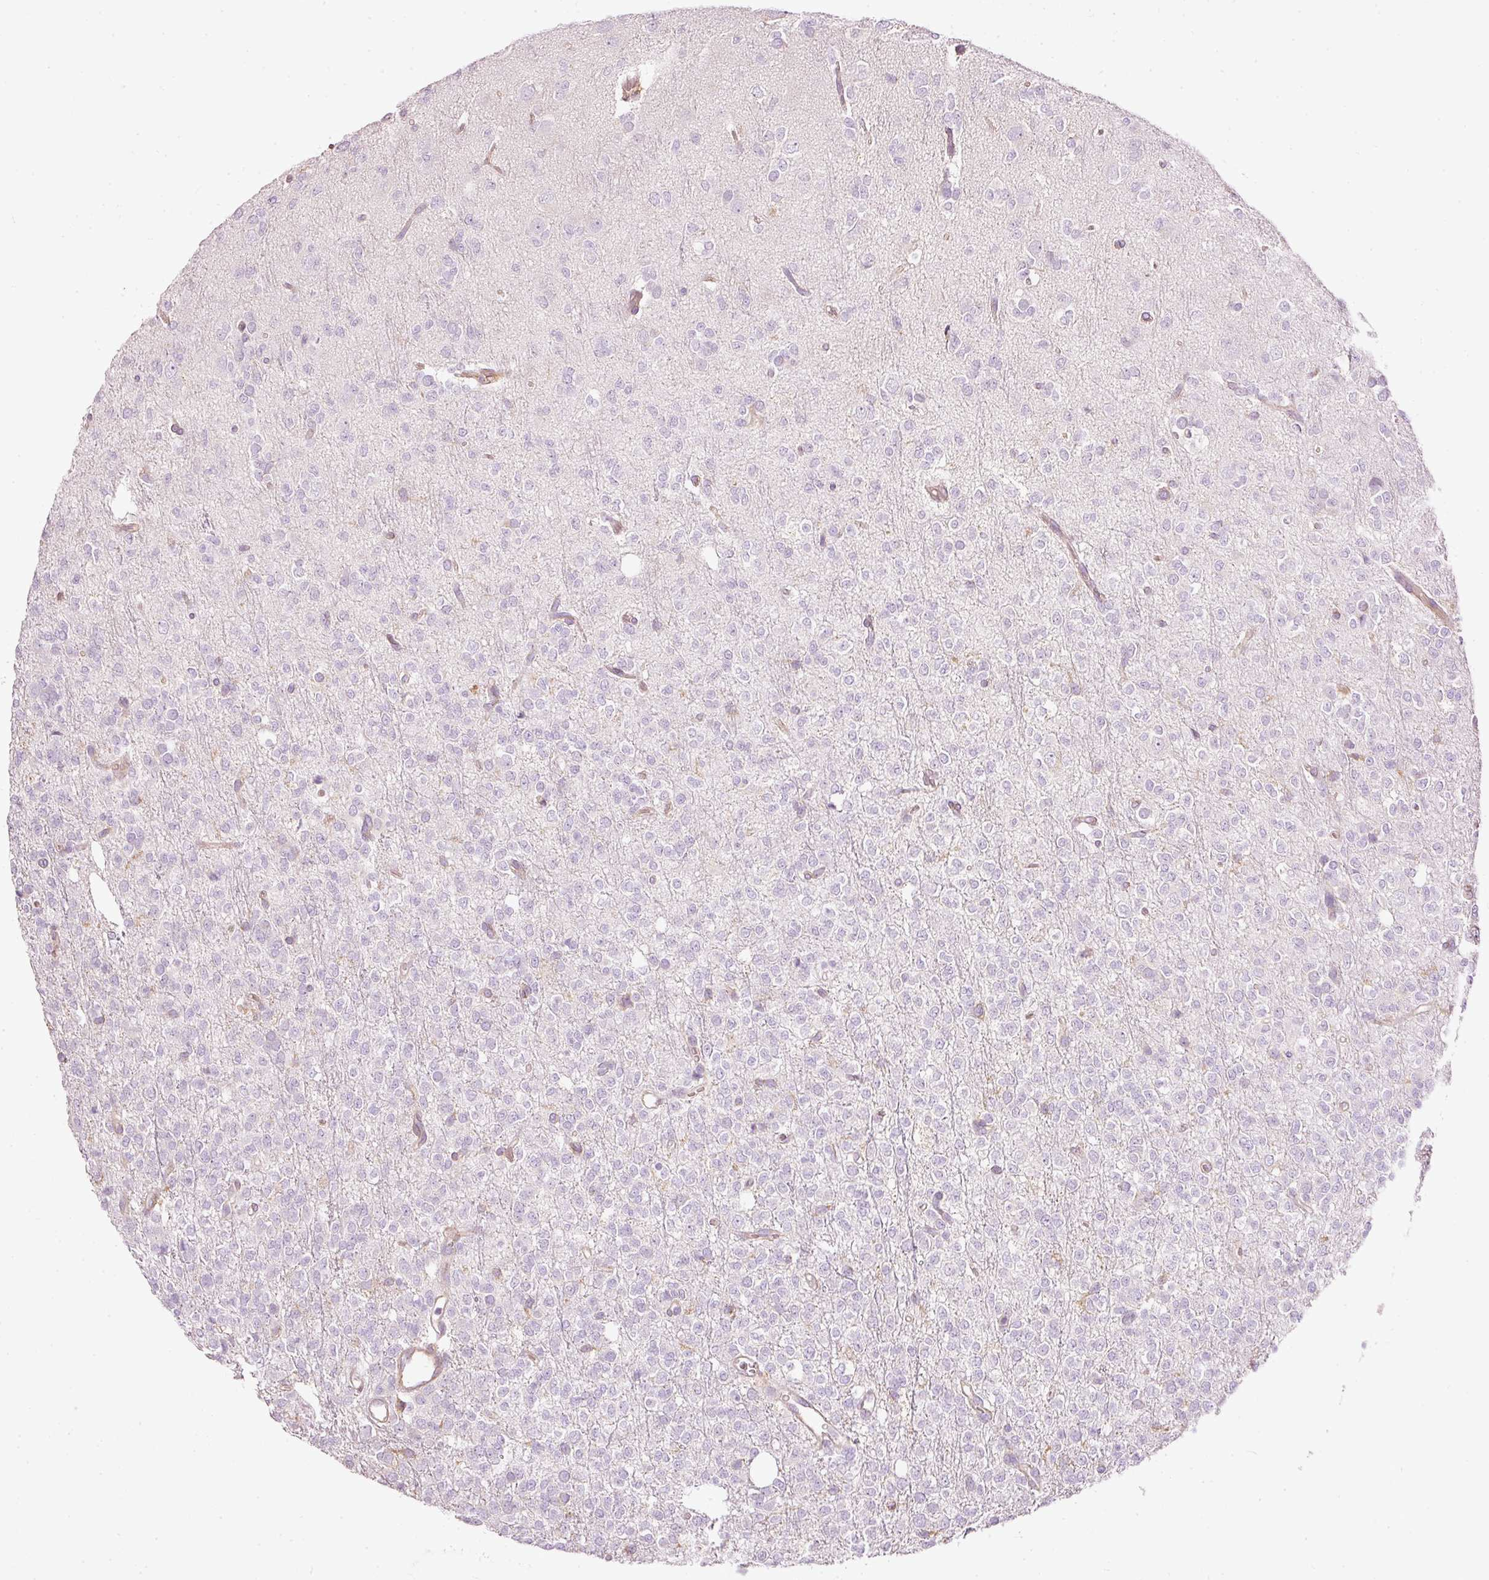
{"staining": {"intensity": "negative", "quantity": "none", "location": "none"}, "tissue": "glioma", "cell_type": "Tumor cells", "image_type": "cancer", "snomed": [{"axis": "morphology", "description": "Glioma, malignant, Low grade"}, {"axis": "topography", "description": "Brain"}], "caption": "High magnification brightfield microscopy of glioma stained with DAB (brown) and counterstained with hematoxylin (blue): tumor cells show no significant staining.", "gene": "PAQR9", "patient": {"sex": "female", "age": 33}}